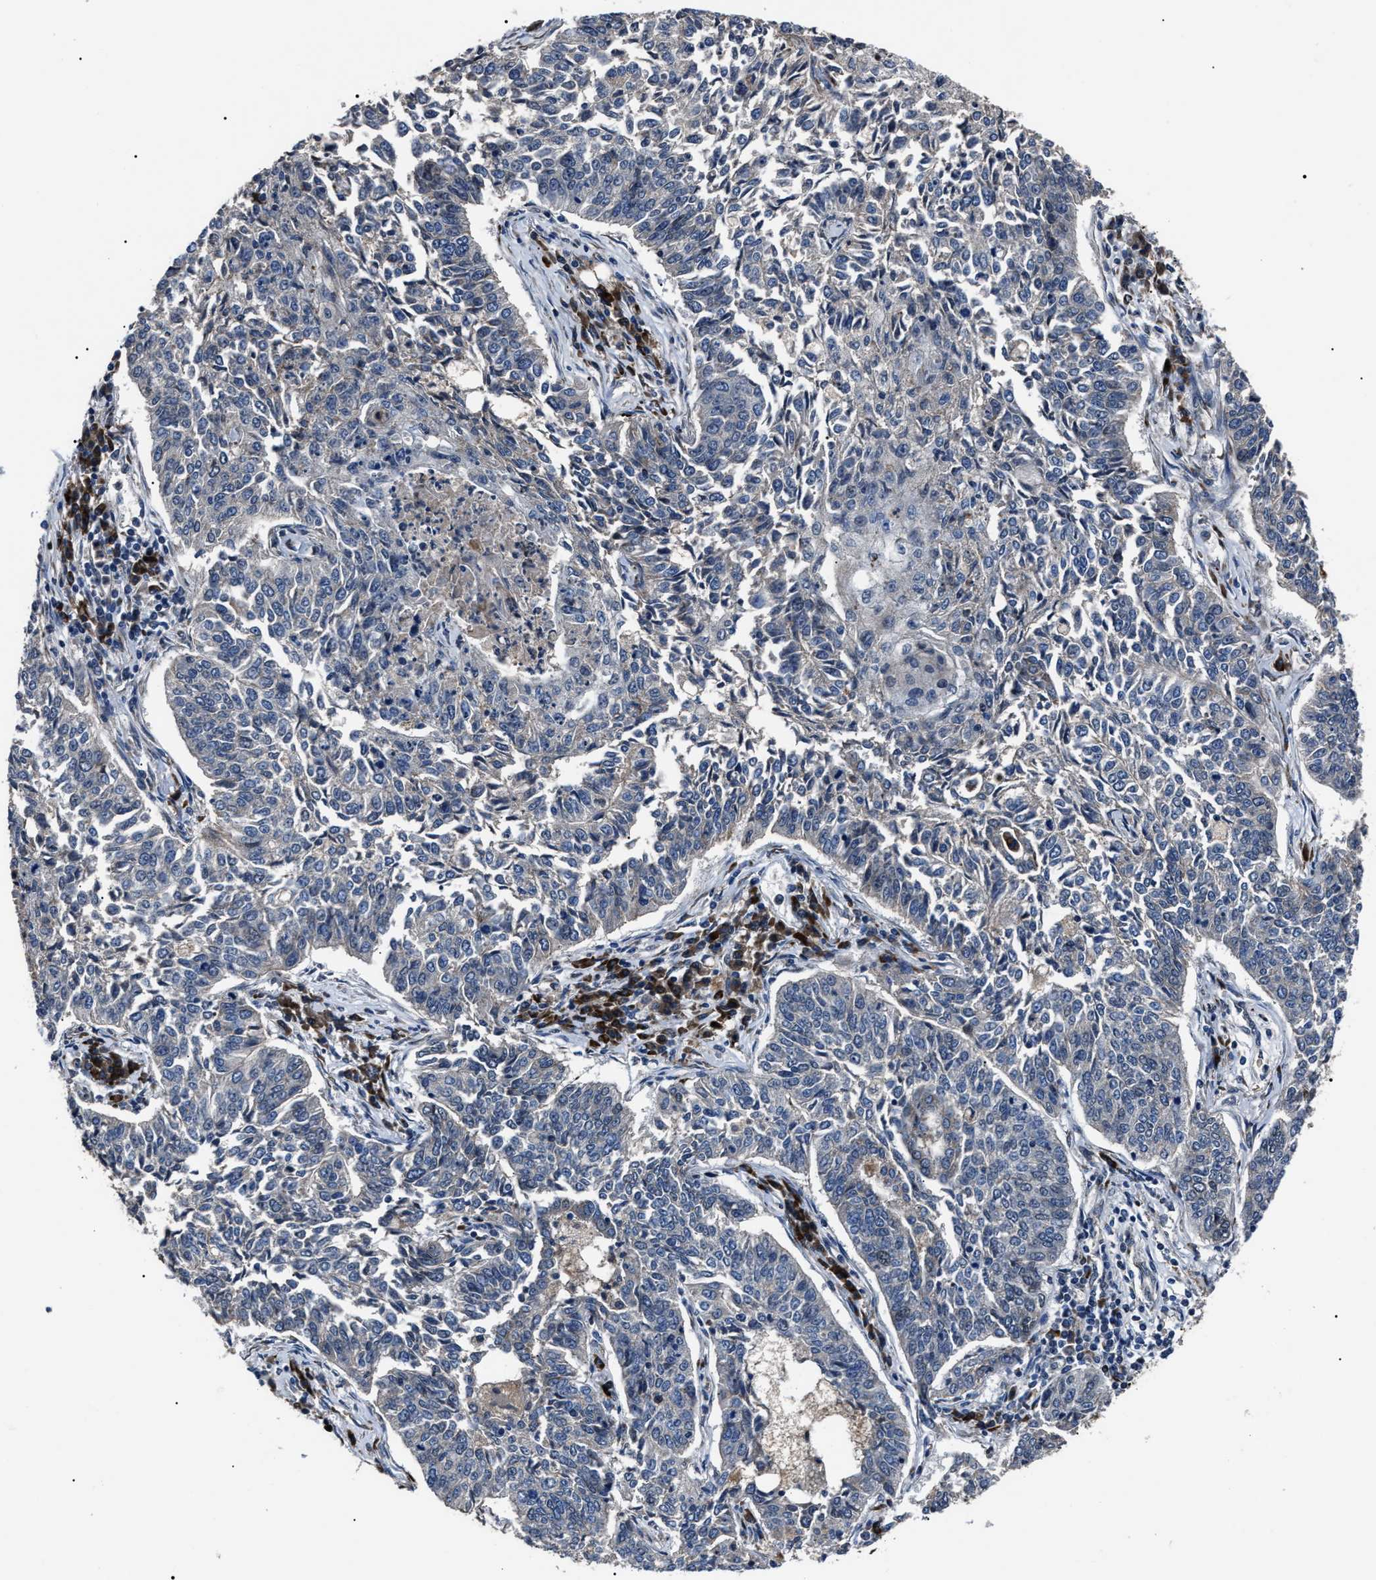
{"staining": {"intensity": "negative", "quantity": "none", "location": "none"}, "tissue": "lung cancer", "cell_type": "Tumor cells", "image_type": "cancer", "snomed": [{"axis": "morphology", "description": "Normal tissue, NOS"}, {"axis": "morphology", "description": "Squamous cell carcinoma, NOS"}, {"axis": "topography", "description": "Cartilage tissue"}, {"axis": "topography", "description": "Bronchus"}, {"axis": "topography", "description": "Lung"}], "caption": "DAB immunohistochemical staining of human lung cancer (squamous cell carcinoma) demonstrates no significant staining in tumor cells.", "gene": "LRRC14", "patient": {"sex": "female", "age": 49}}